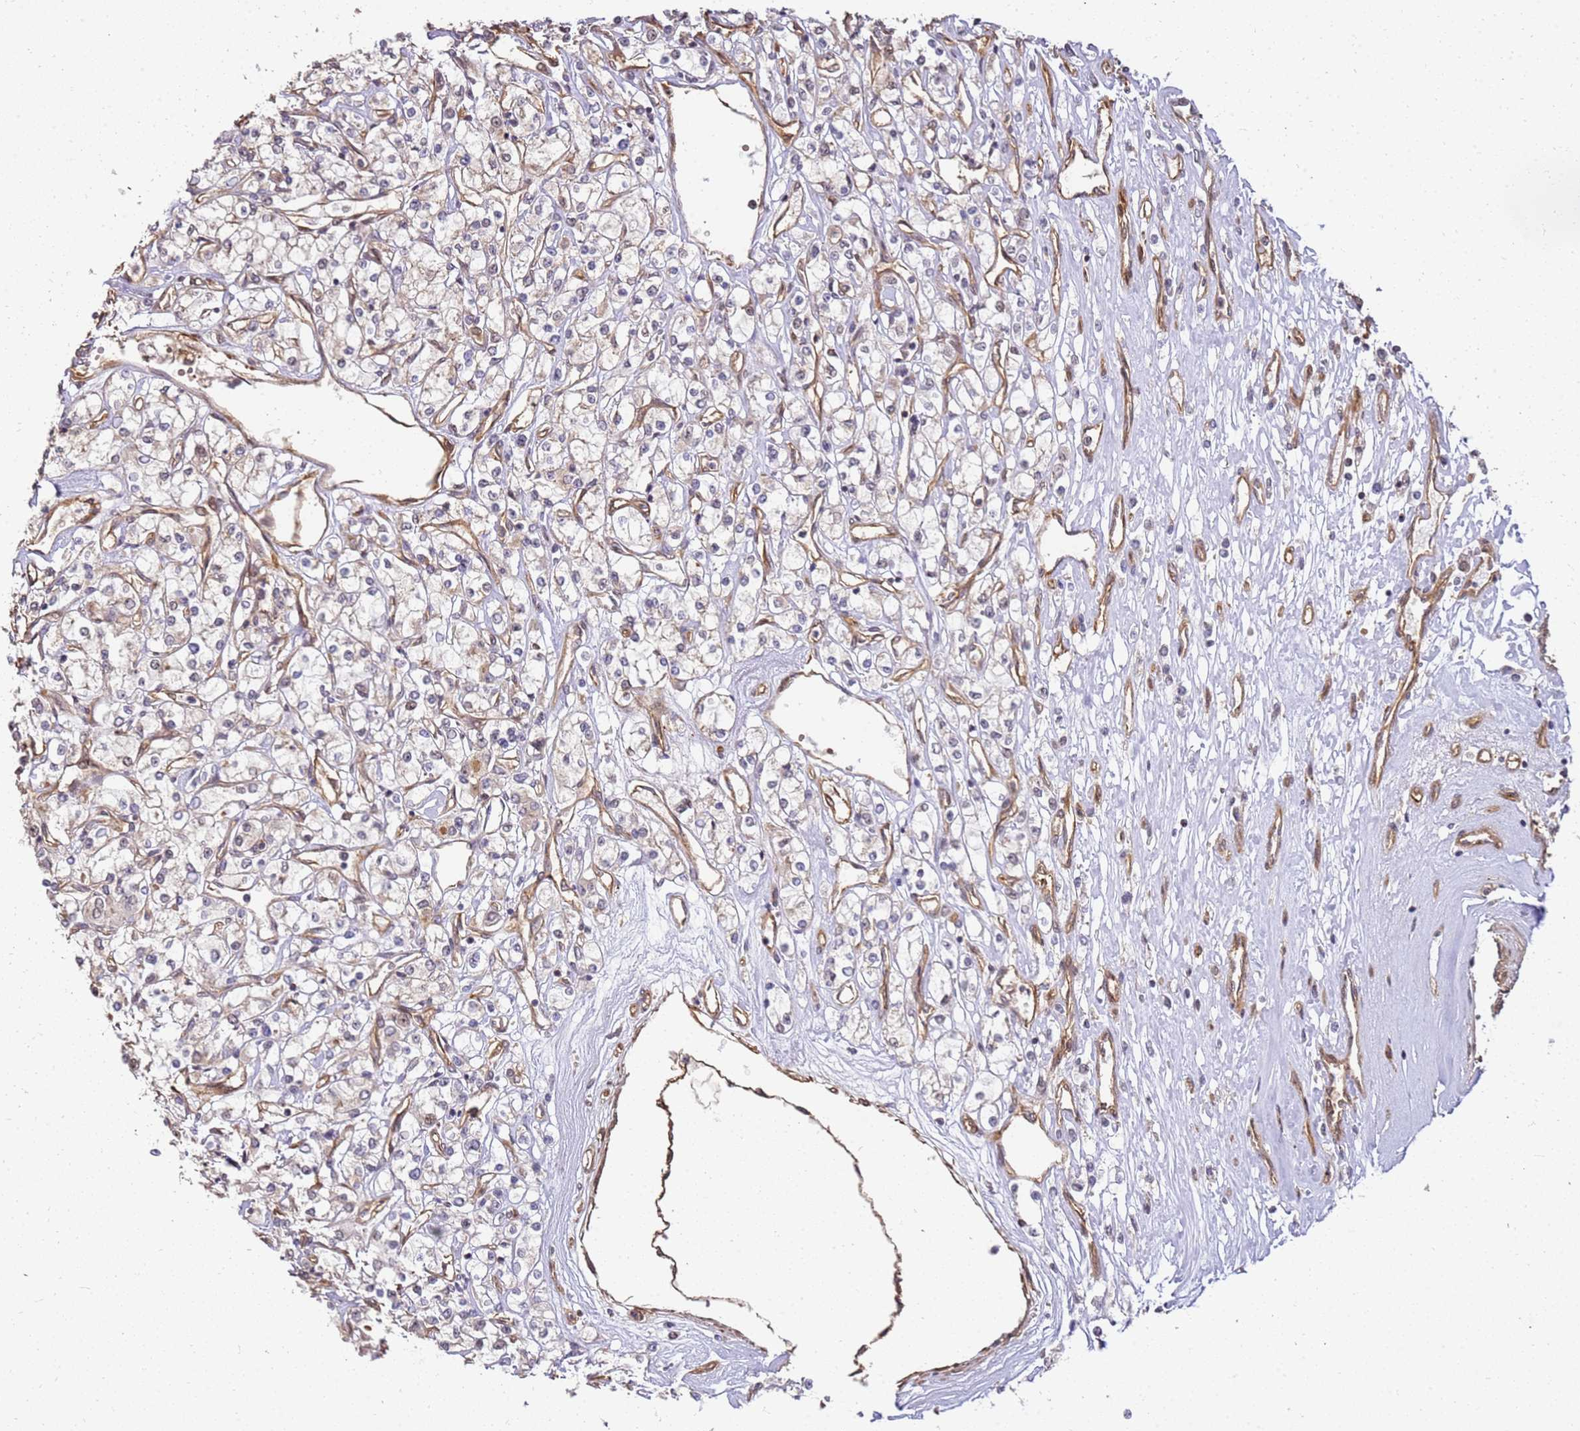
{"staining": {"intensity": "negative", "quantity": "none", "location": "none"}, "tissue": "renal cancer", "cell_type": "Tumor cells", "image_type": "cancer", "snomed": [{"axis": "morphology", "description": "Adenocarcinoma, NOS"}, {"axis": "topography", "description": "Kidney"}], "caption": "DAB immunohistochemical staining of human adenocarcinoma (renal) displays no significant expression in tumor cells.", "gene": "ST18", "patient": {"sex": "female", "age": 59}}